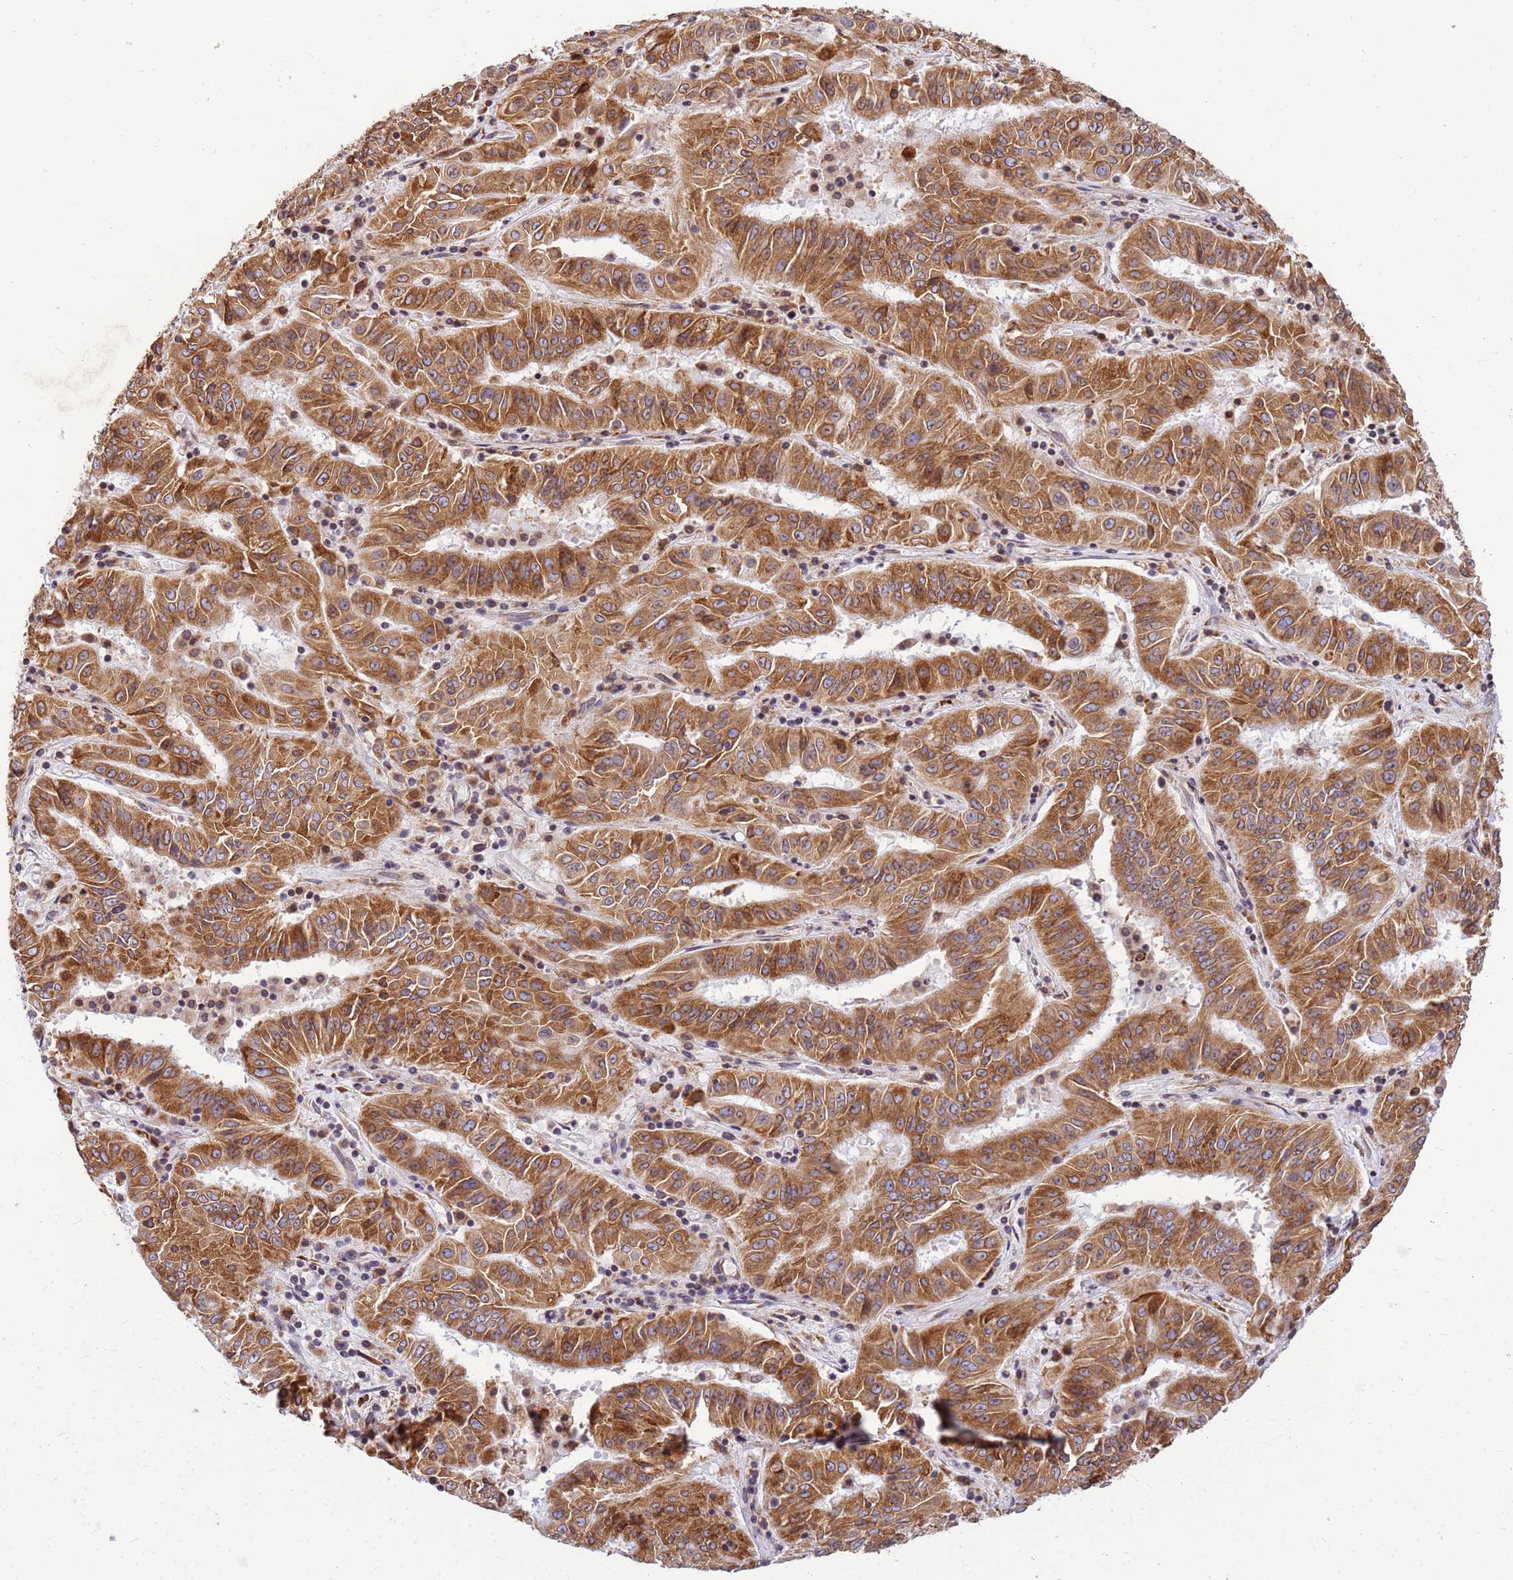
{"staining": {"intensity": "strong", "quantity": ">75%", "location": "cytoplasmic/membranous"}, "tissue": "pancreatic cancer", "cell_type": "Tumor cells", "image_type": "cancer", "snomed": [{"axis": "morphology", "description": "Adenocarcinoma, NOS"}, {"axis": "topography", "description": "Pancreas"}], "caption": "Pancreatic cancer (adenocarcinoma) tissue exhibits strong cytoplasmic/membranous positivity in about >75% of tumor cells, visualized by immunohistochemistry. The staining was performed using DAB (3,3'-diaminobenzidine), with brown indicating positive protein expression. Nuclei are stained blue with hematoxylin.", "gene": "SSR4", "patient": {"sex": "male", "age": 63}}